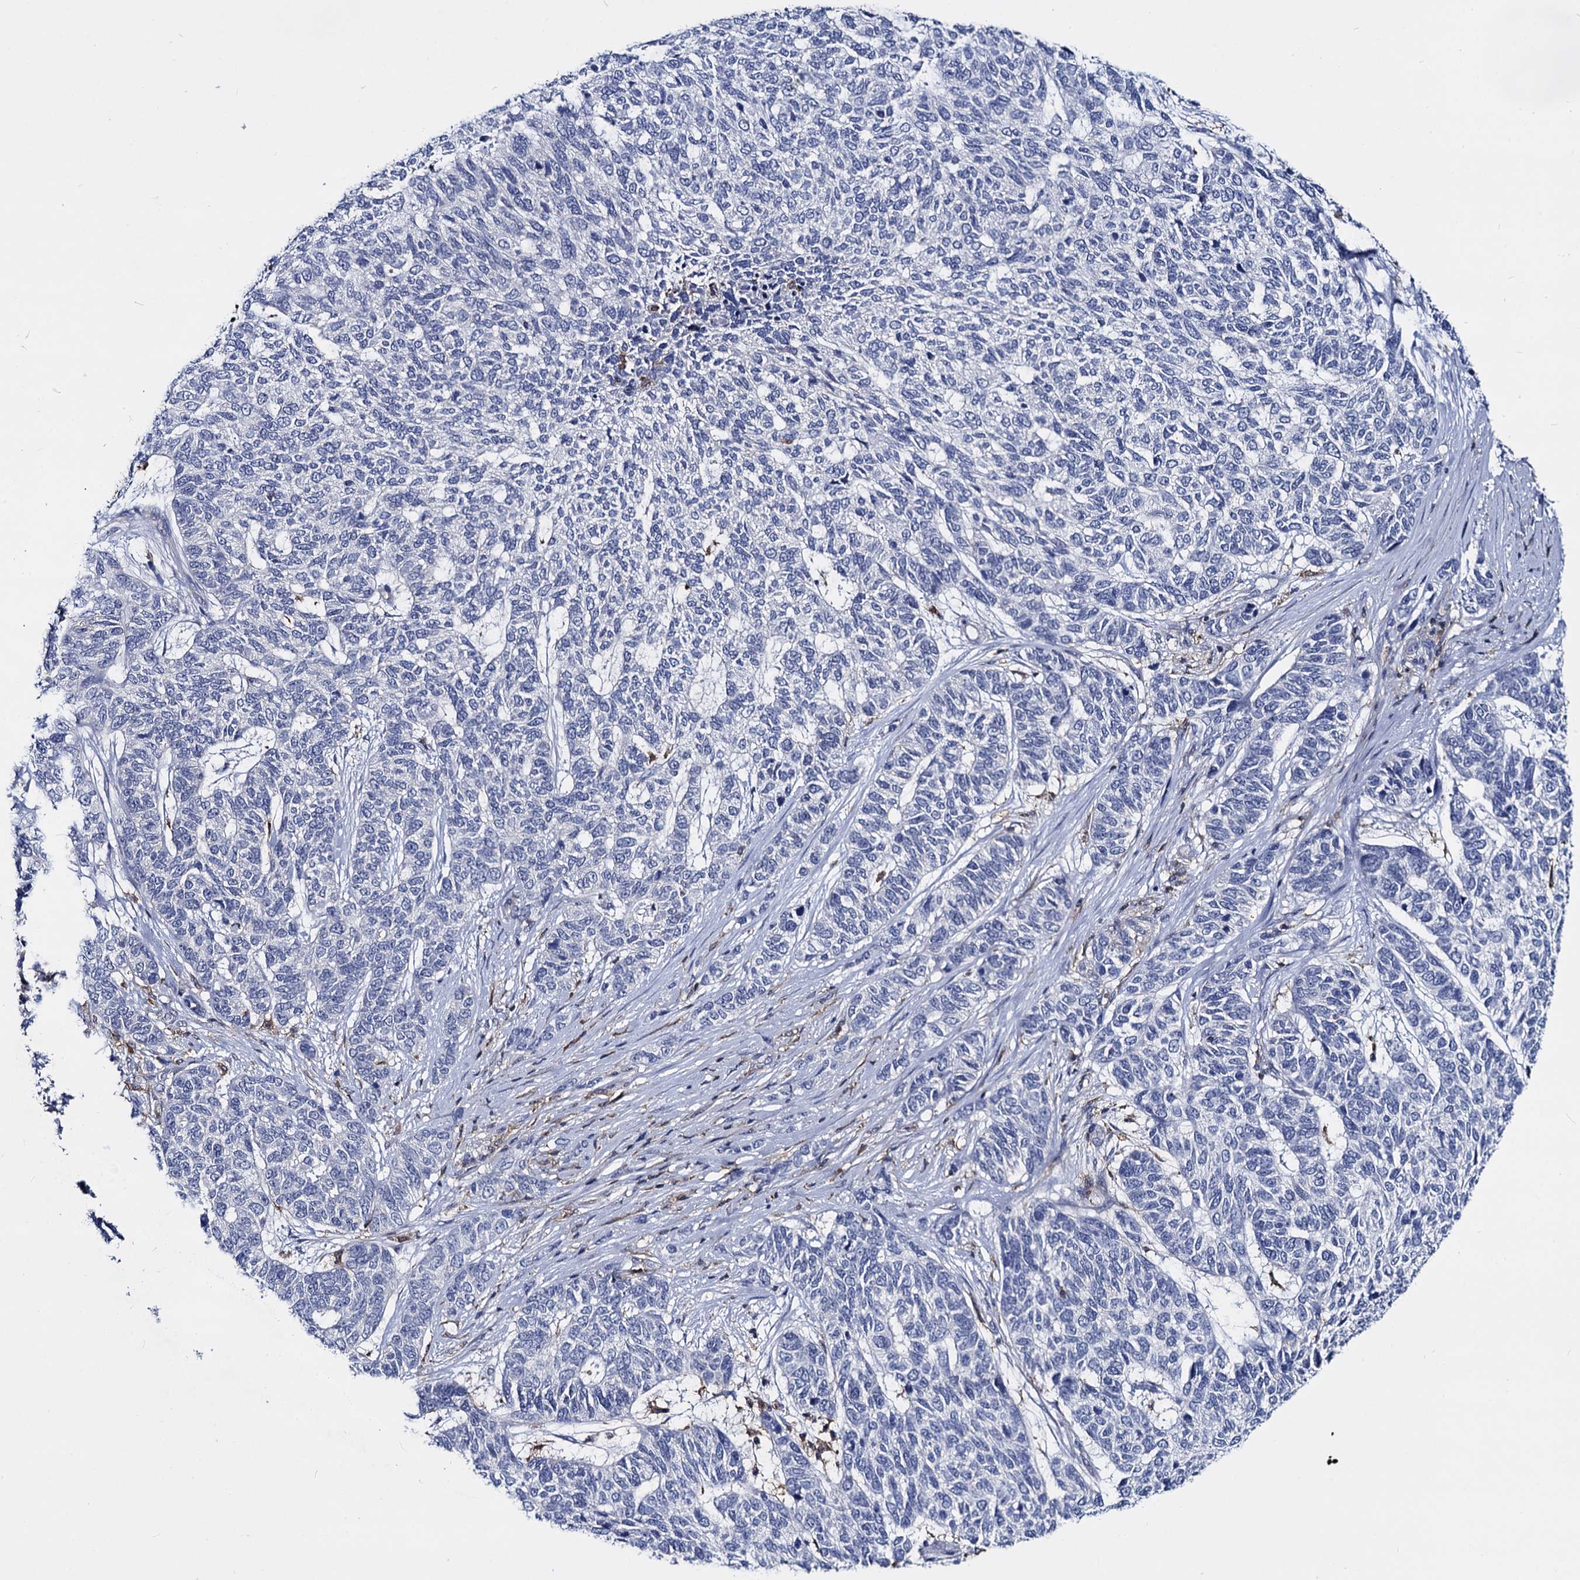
{"staining": {"intensity": "negative", "quantity": "none", "location": "none"}, "tissue": "skin cancer", "cell_type": "Tumor cells", "image_type": "cancer", "snomed": [{"axis": "morphology", "description": "Basal cell carcinoma"}, {"axis": "topography", "description": "Skin"}], "caption": "The photomicrograph shows no significant expression in tumor cells of basal cell carcinoma (skin).", "gene": "RHOG", "patient": {"sex": "female", "age": 65}}